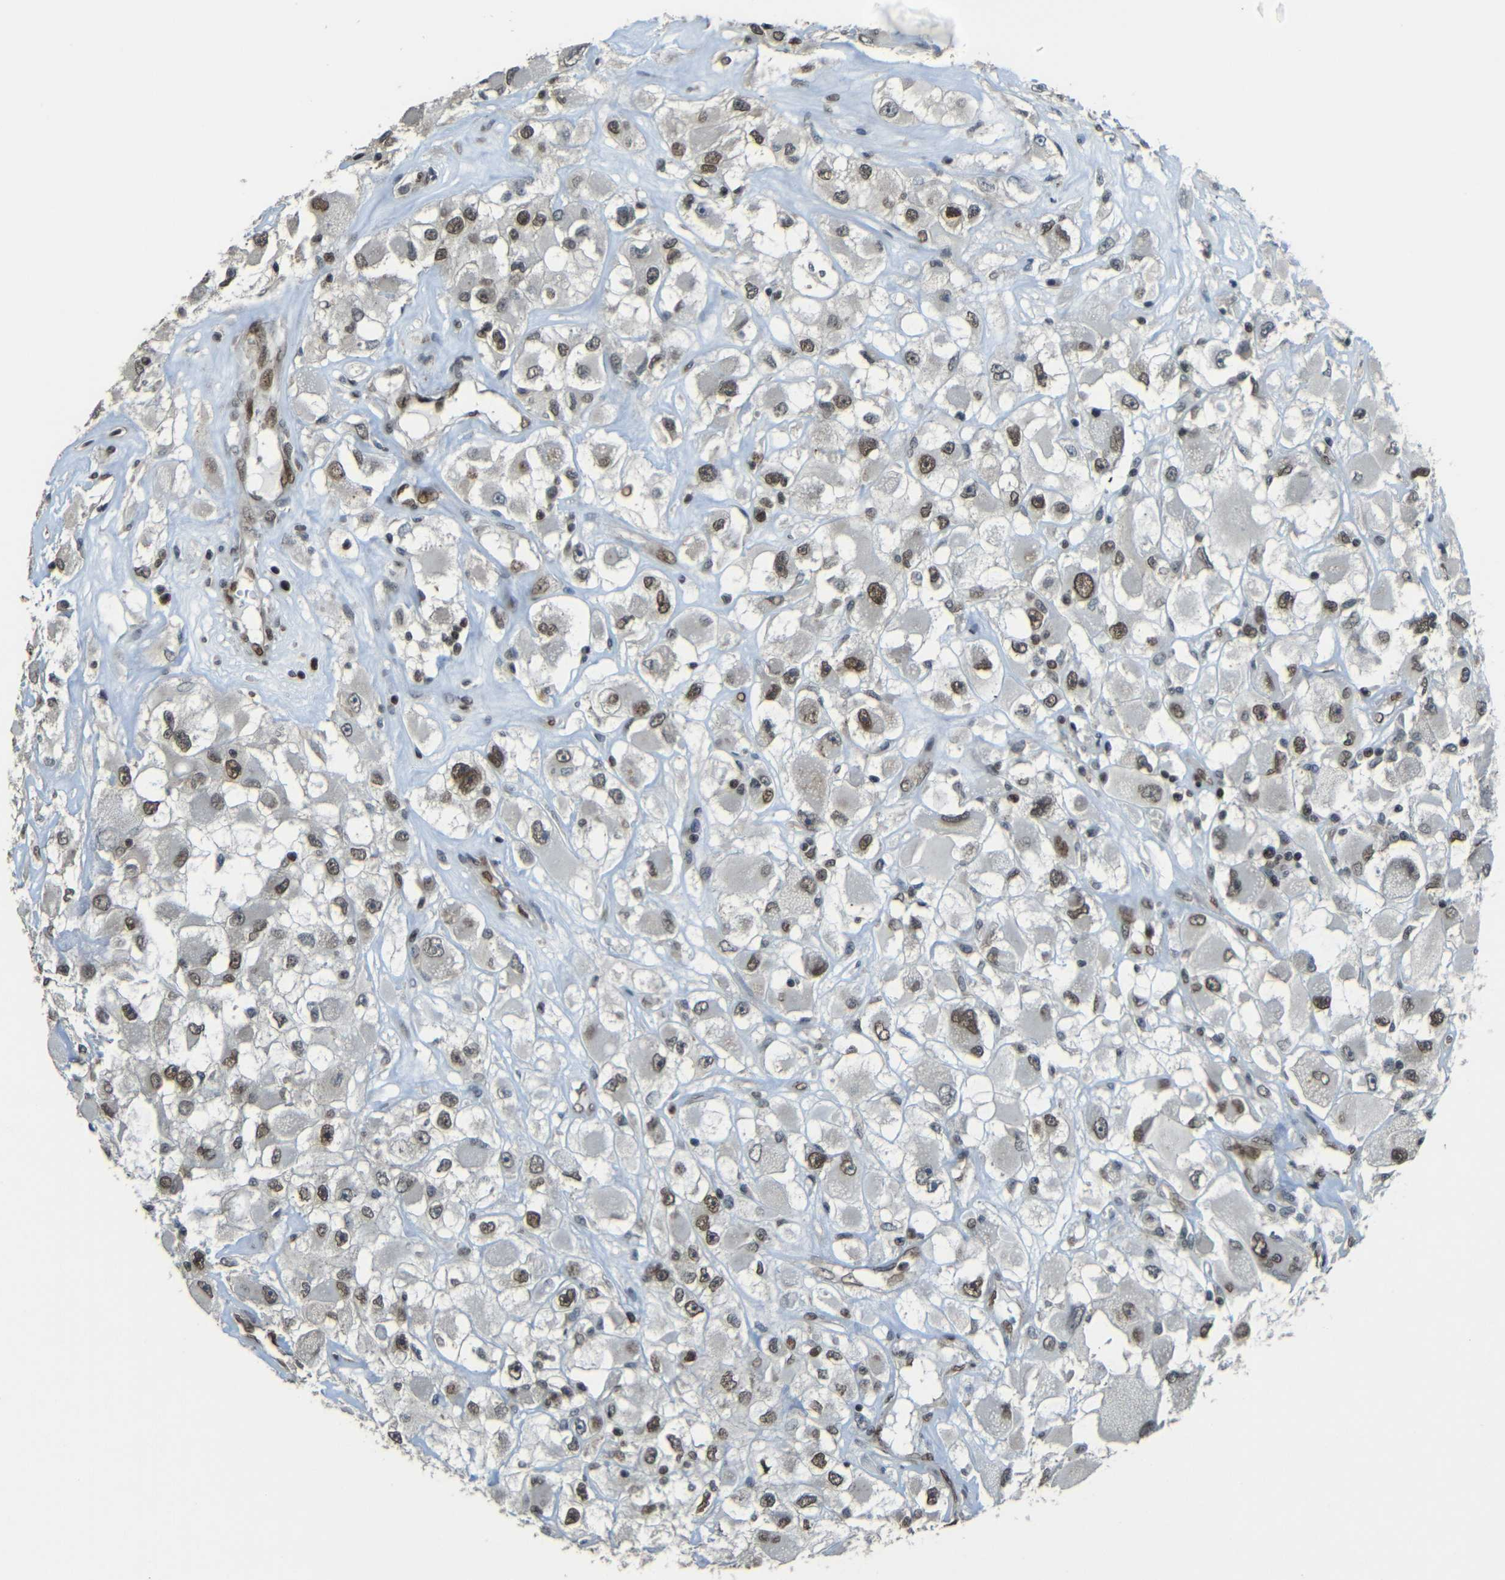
{"staining": {"intensity": "moderate", "quantity": ">75%", "location": "nuclear"}, "tissue": "renal cancer", "cell_type": "Tumor cells", "image_type": "cancer", "snomed": [{"axis": "morphology", "description": "Adenocarcinoma, NOS"}, {"axis": "topography", "description": "Kidney"}], "caption": "High-power microscopy captured an immunohistochemistry (IHC) micrograph of renal cancer, revealing moderate nuclear positivity in approximately >75% of tumor cells.", "gene": "PSIP1", "patient": {"sex": "female", "age": 52}}